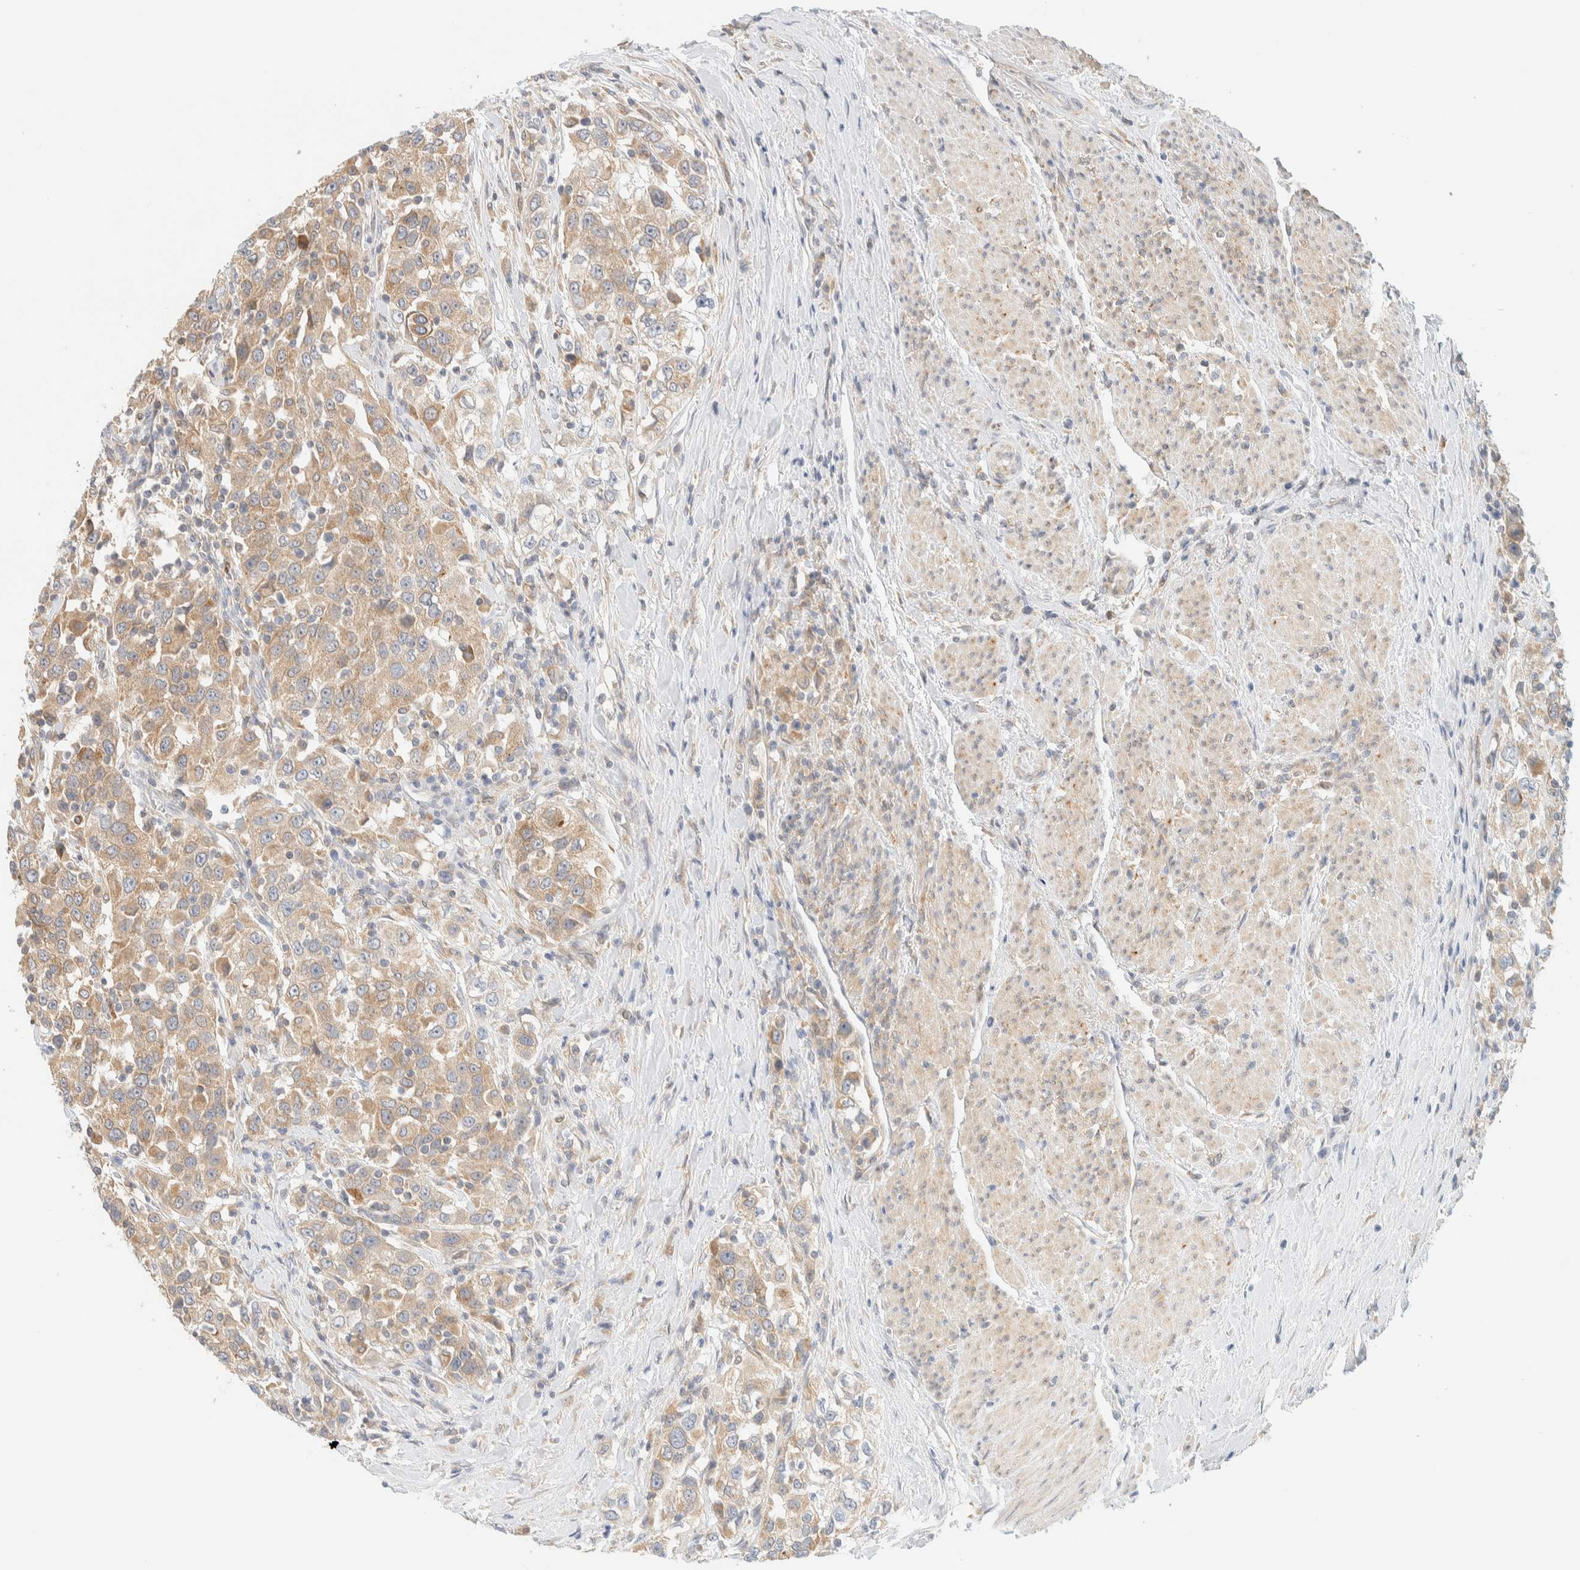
{"staining": {"intensity": "weak", "quantity": ">75%", "location": "cytoplasmic/membranous"}, "tissue": "urothelial cancer", "cell_type": "Tumor cells", "image_type": "cancer", "snomed": [{"axis": "morphology", "description": "Urothelial carcinoma, High grade"}, {"axis": "topography", "description": "Urinary bladder"}], "caption": "Urothelial cancer stained with a brown dye displays weak cytoplasmic/membranous positive positivity in approximately >75% of tumor cells.", "gene": "NT5C", "patient": {"sex": "female", "age": 80}}